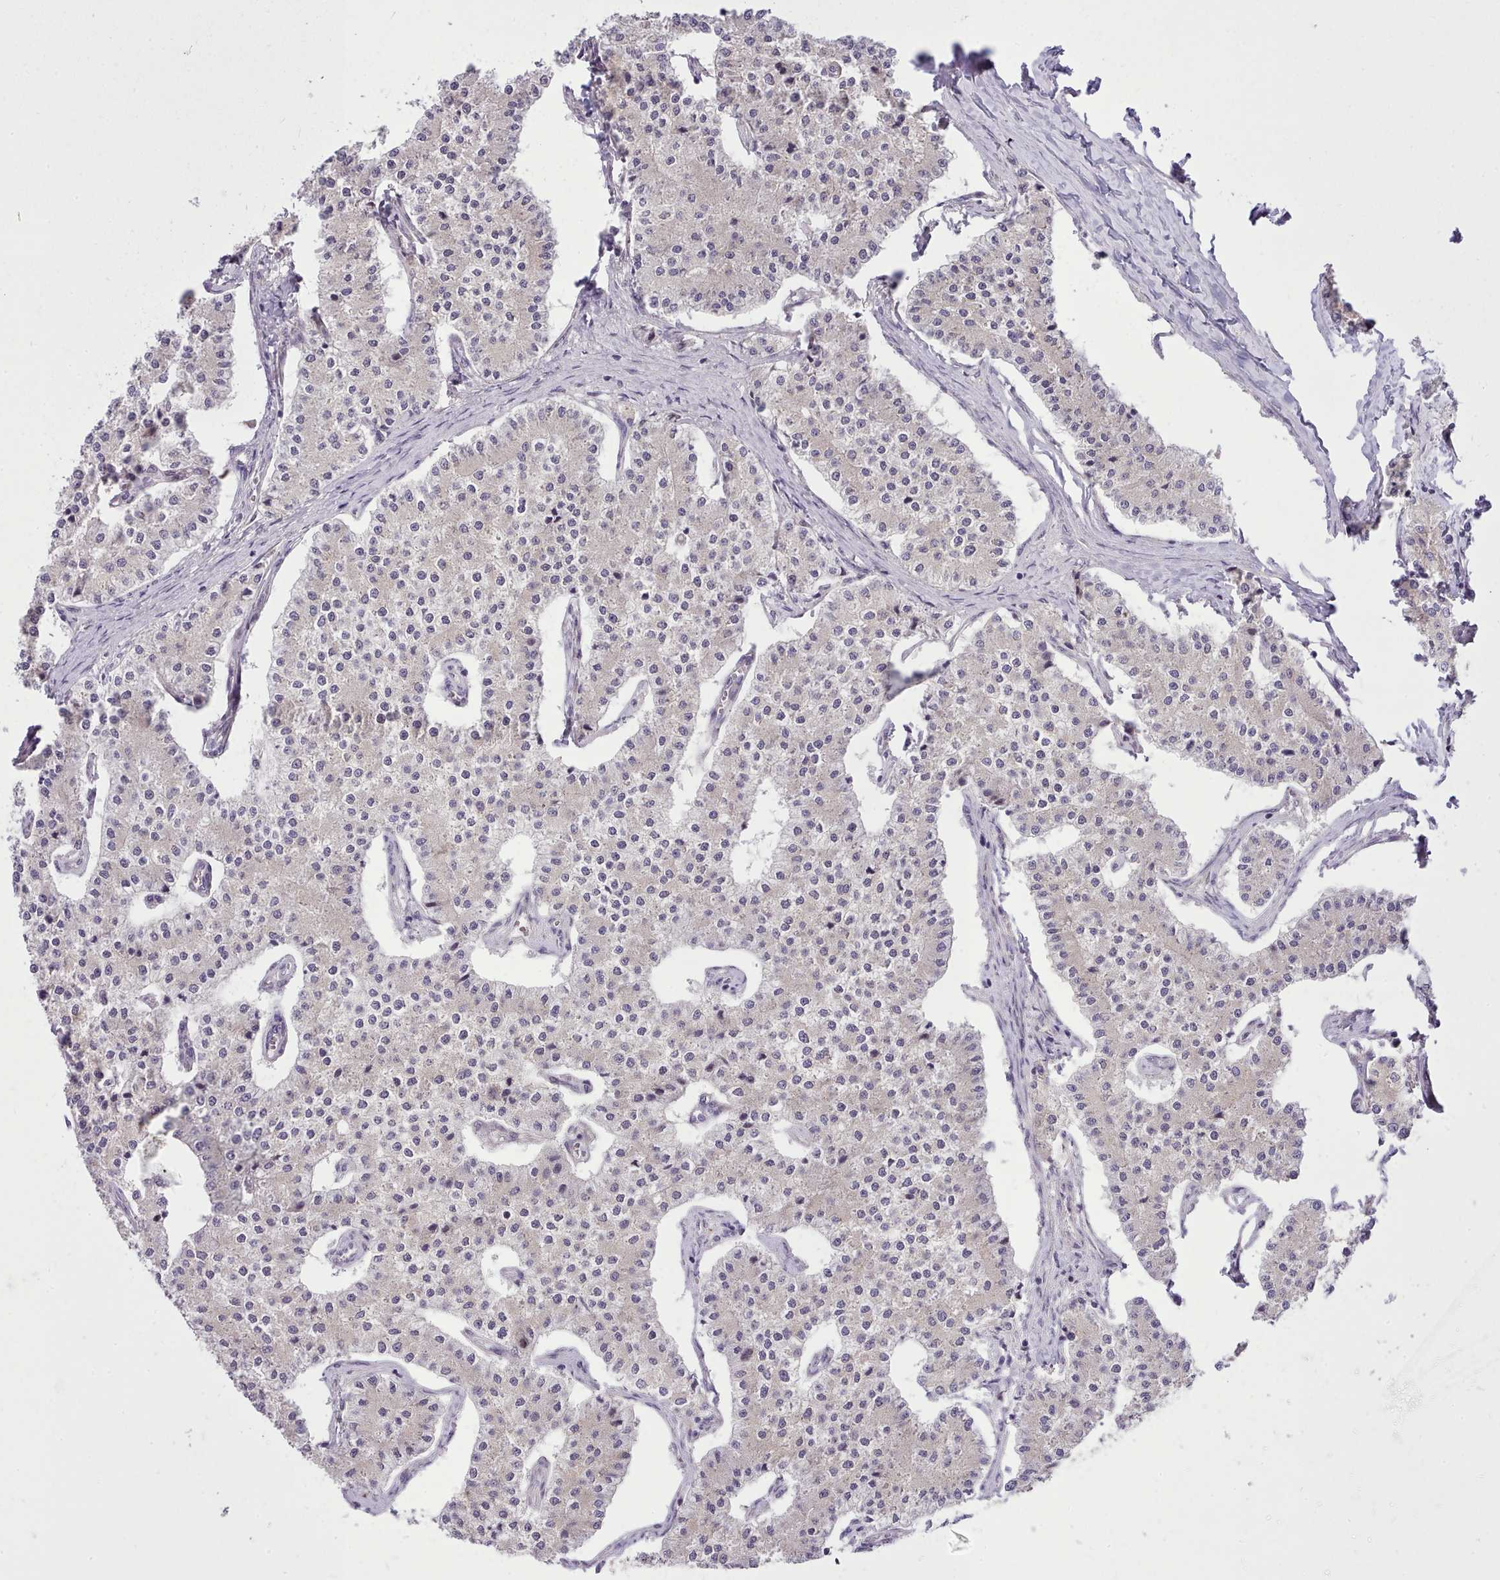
{"staining": {"intensity": "weak", "quantity": "<25%", "location": "cytoplasmic/membranous"}, "tissue": "carcinoid", "cell_type": "Tumor cells", "image_type": "cancer", "snomed": [{"axis": "morphology", "description": "Carcinoid, malignant, NOS"}, {"axis": "topography", "description": "Colon"}], "caption": "Human malignant carcinoid stained for a protein using immunohistochemistry exhibits no expression in tumor cells.", "gene": "HOXB7", "patient": {"sex": "female", "age": 52}}